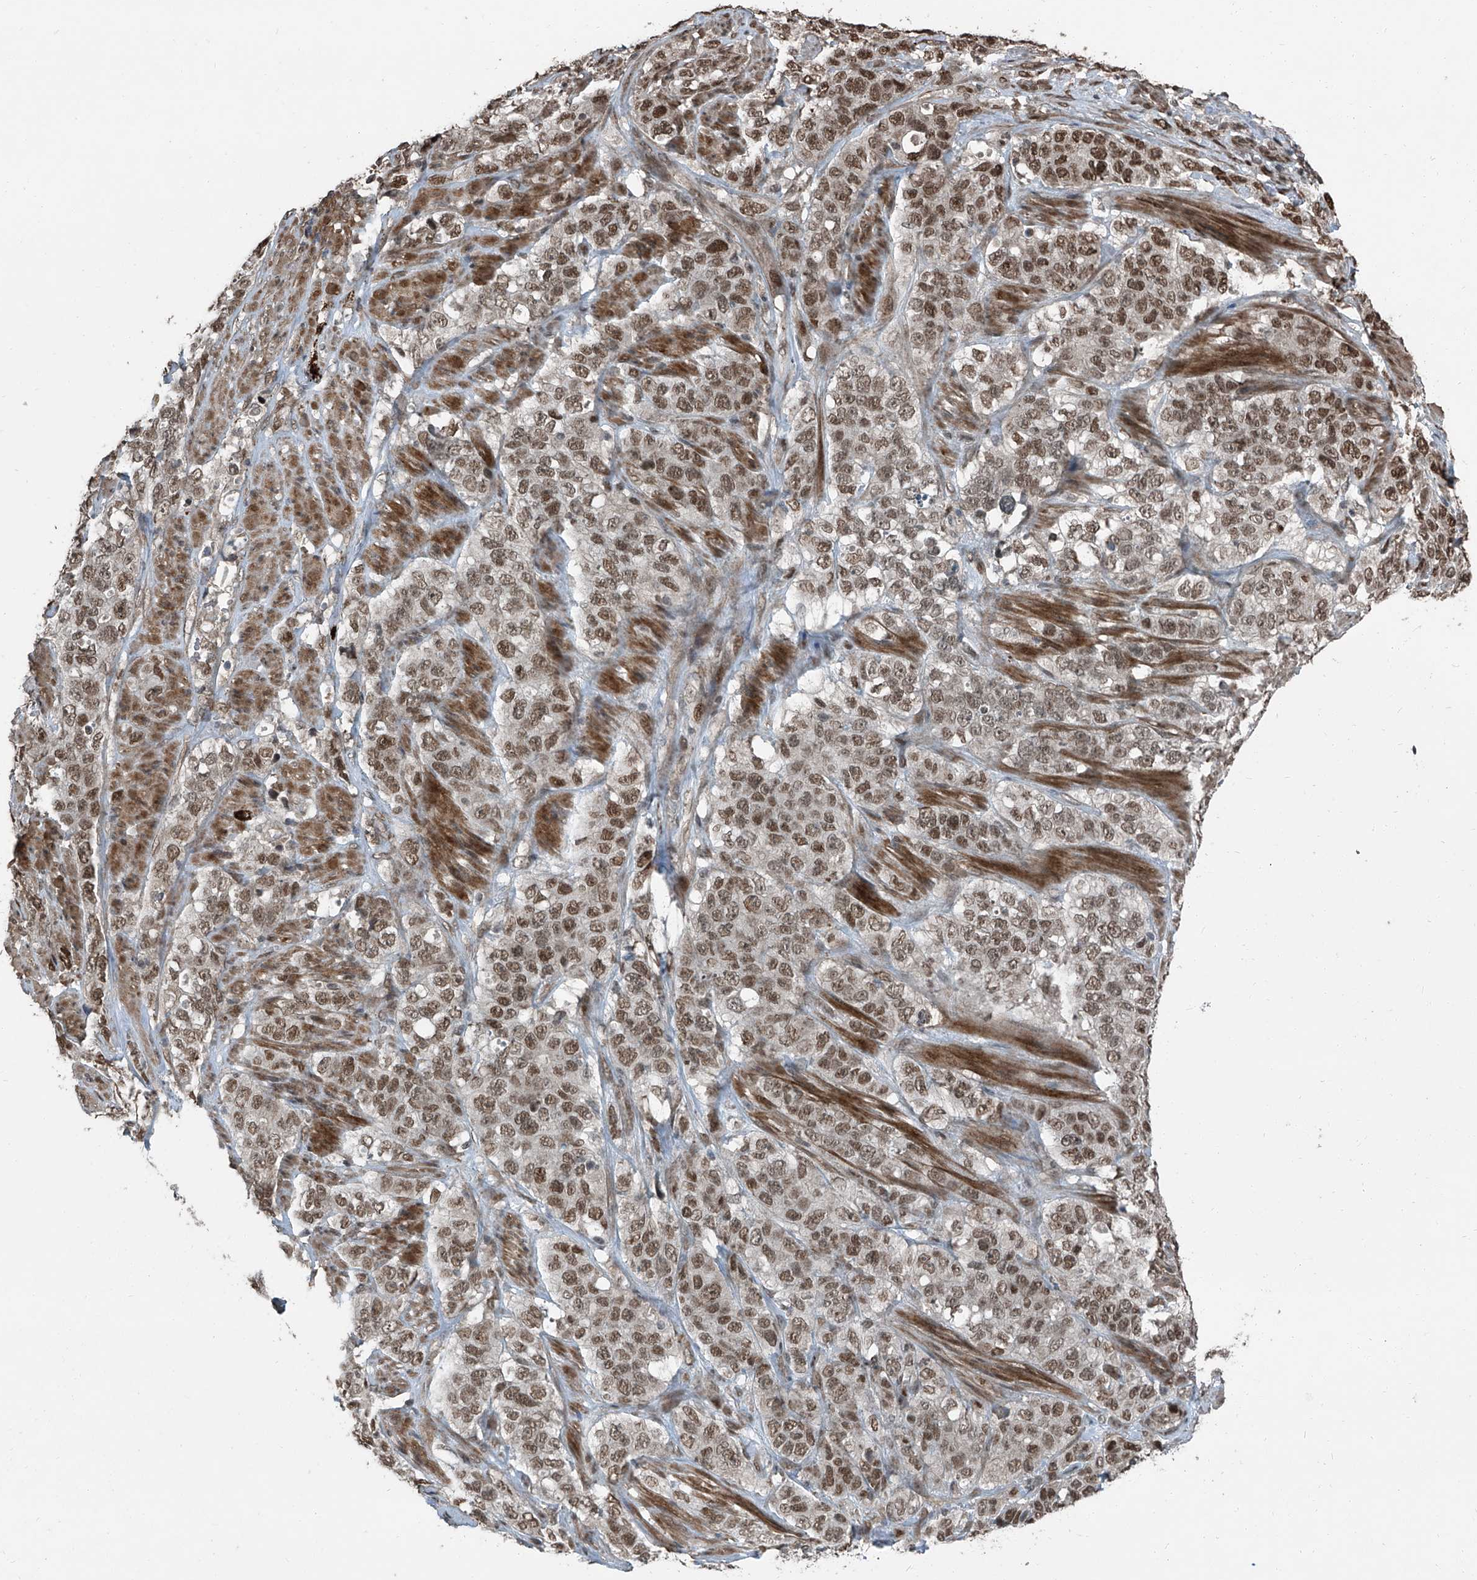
{"staining": {"intensity": "moderate", "quantity": ">75%", "location": "nuclear"}, "tissue": "stomach cancer", "cell_type": "Tumor cells", "image_type": "cancer", "snomed": [{"axis": "morphology", "description": "Adenocarcinoma, NOS"}, {"axis": "topography", "description": "Stomach"}], "caption": "Stomach cancer stained with immunohistochemistry reveals moderate nuclear expression in about >75% of tumor cells.", "gene": "ZNF570", "patient": {"sex": "male", "age": 48}}